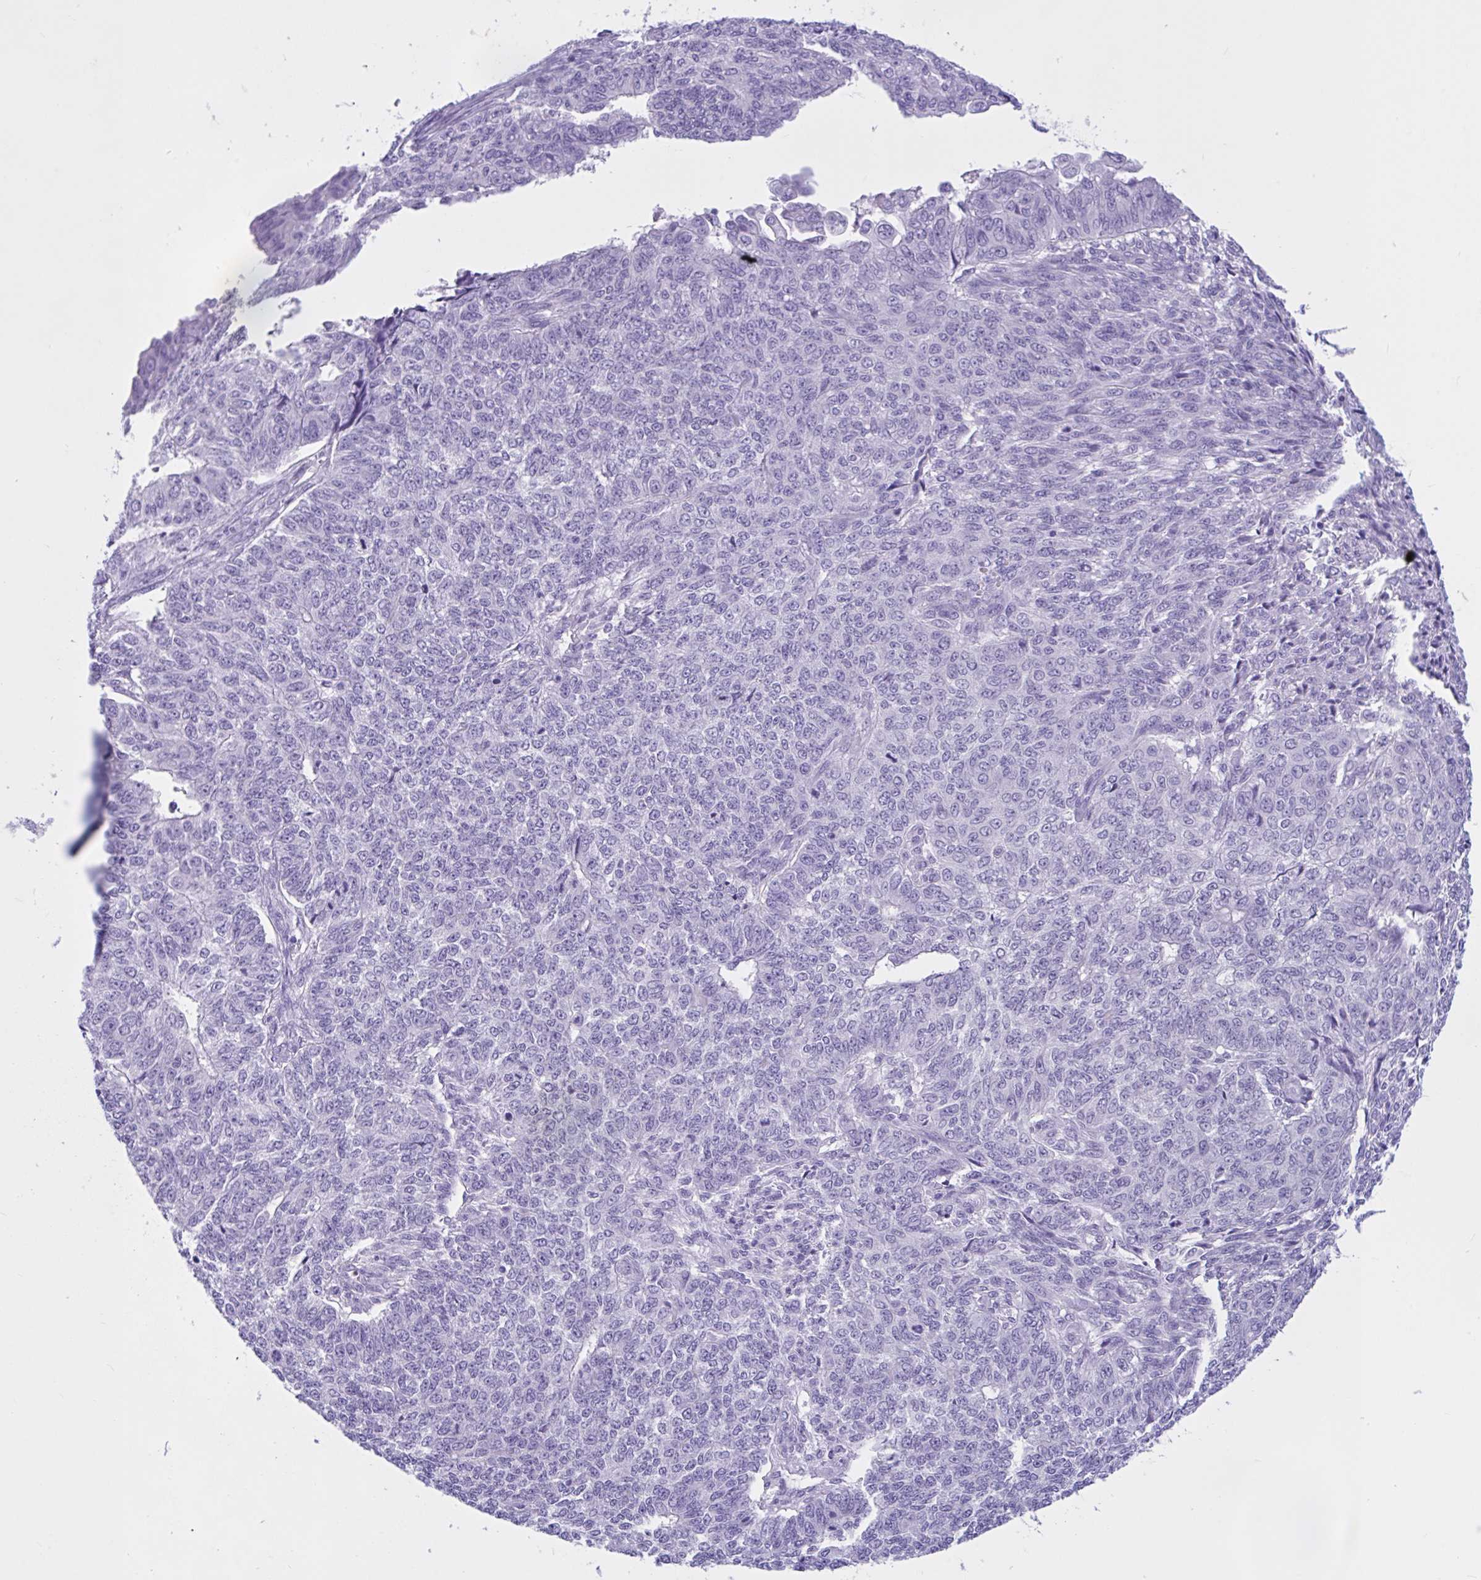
{"staining": {"intensity": "negative", "quantity": "none", "location": "none"}, "tissue": "endometrial cancer", "cell_type": "Tumor cells", "image_type": "cancer", "snomed": [{"axis": "morphology", "description": "Adenocarcinoma, NOS"}, {"axis": "topography", "description": "Endometrium"}], "caption": "Immunohistochemistry (IHC) of endometrial cancer (adenocarcinoma) exhibits no staining in tumor cells.", "gene": "ZNF319", "patient": {"sex": "female", "age": 32}}